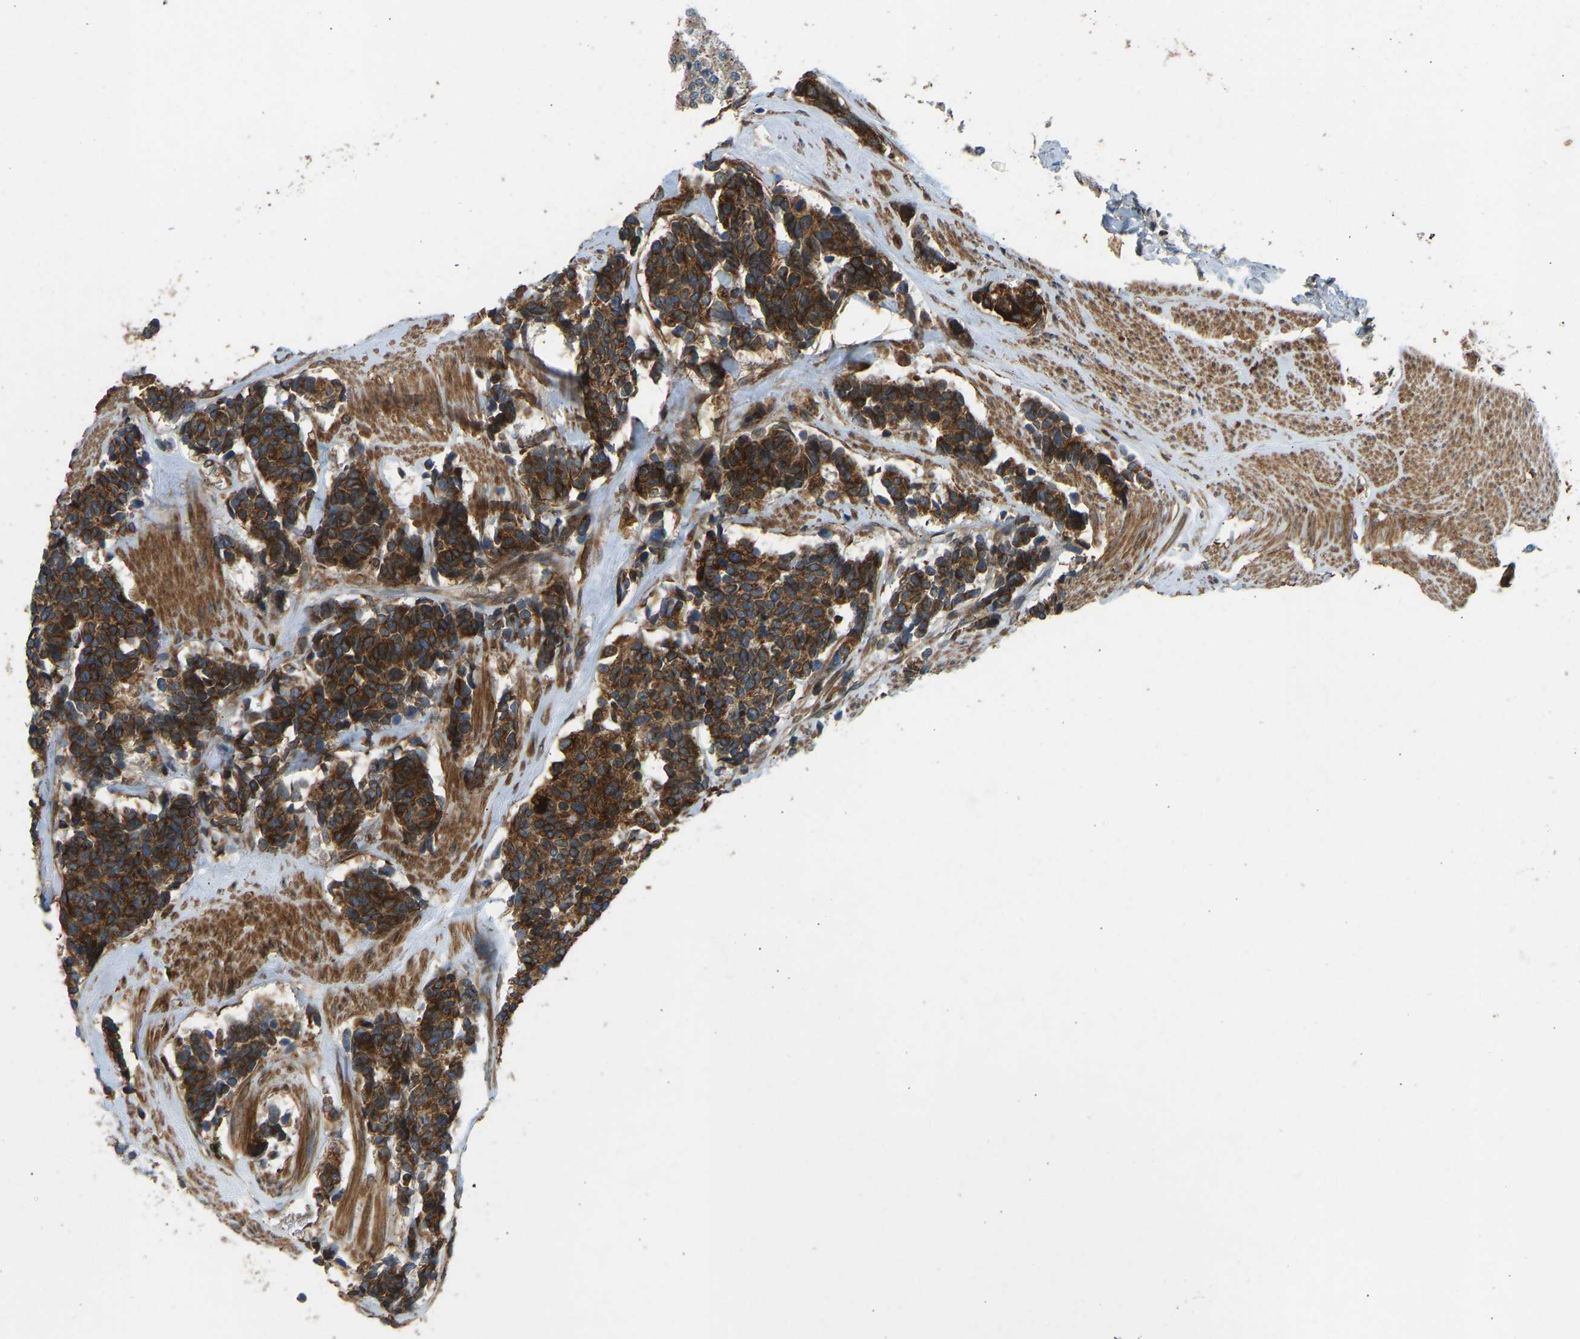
{"staining": {"intensity": "strong", "quantity": ">75%", "location": "cytoplasmic/membranous"}, "tissue": "carcinoid", "cell_type": "Tumor cells", "image_type": "cancer", "snomed": [{"axis": "morphology", "description": "Carcinoma, NOS"}, {"axis": "morphology", "description": "Carcinoid, malignant, NOS"}, {"axis": "topography", "description": "Urinary bladder"}], "caption": "An immunohistochemistry micrograph of tumor tissue is shown. Protein staining in brown labels strong cytoplasmic/membranous positivity in carcinoid within tumor cells. (brown staining indicates protein expression, while blue staining denotes nuclei).", "gene": "OS9", "patient": {"sex": "male", "age": 57}}